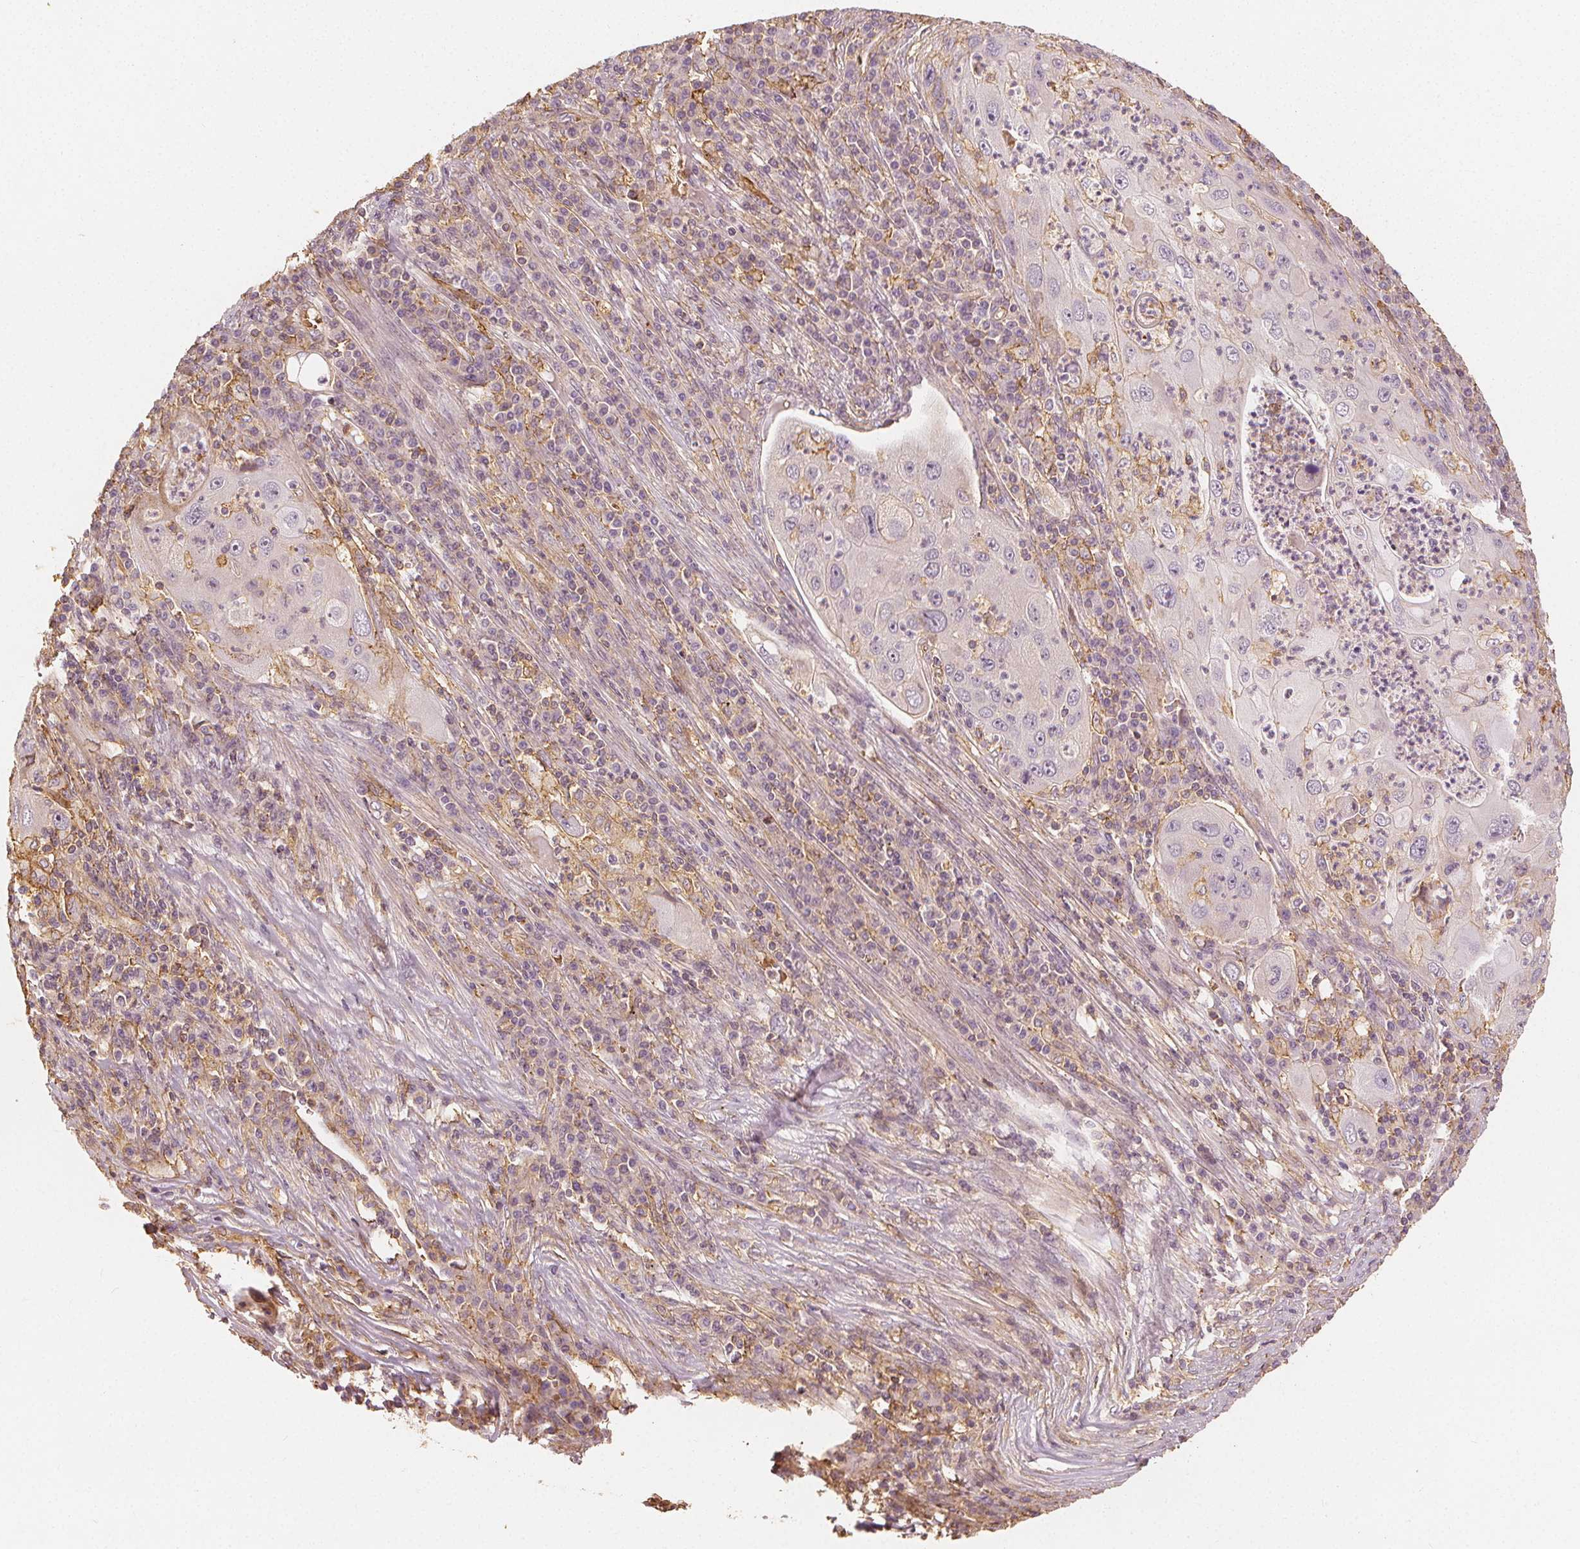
{"staining": {"intensity": "negative", "quantity": "none", "location": "none"}, "tissue": "lung cancer", "cell_type": "Tumor cells", "image_type": "cancer", "snomed": [{"axis": "morphology", "description": "Squamous cell carcinoma, NOS"}, {"axis": "topography", "description": "Lung"}], "caption": "The photomicrograph shows no staining of tumor cells in squamous cell carcinoma (lung).", "gene": "ARHGAP26", "patient": {"sex": "female", "age": 59}}